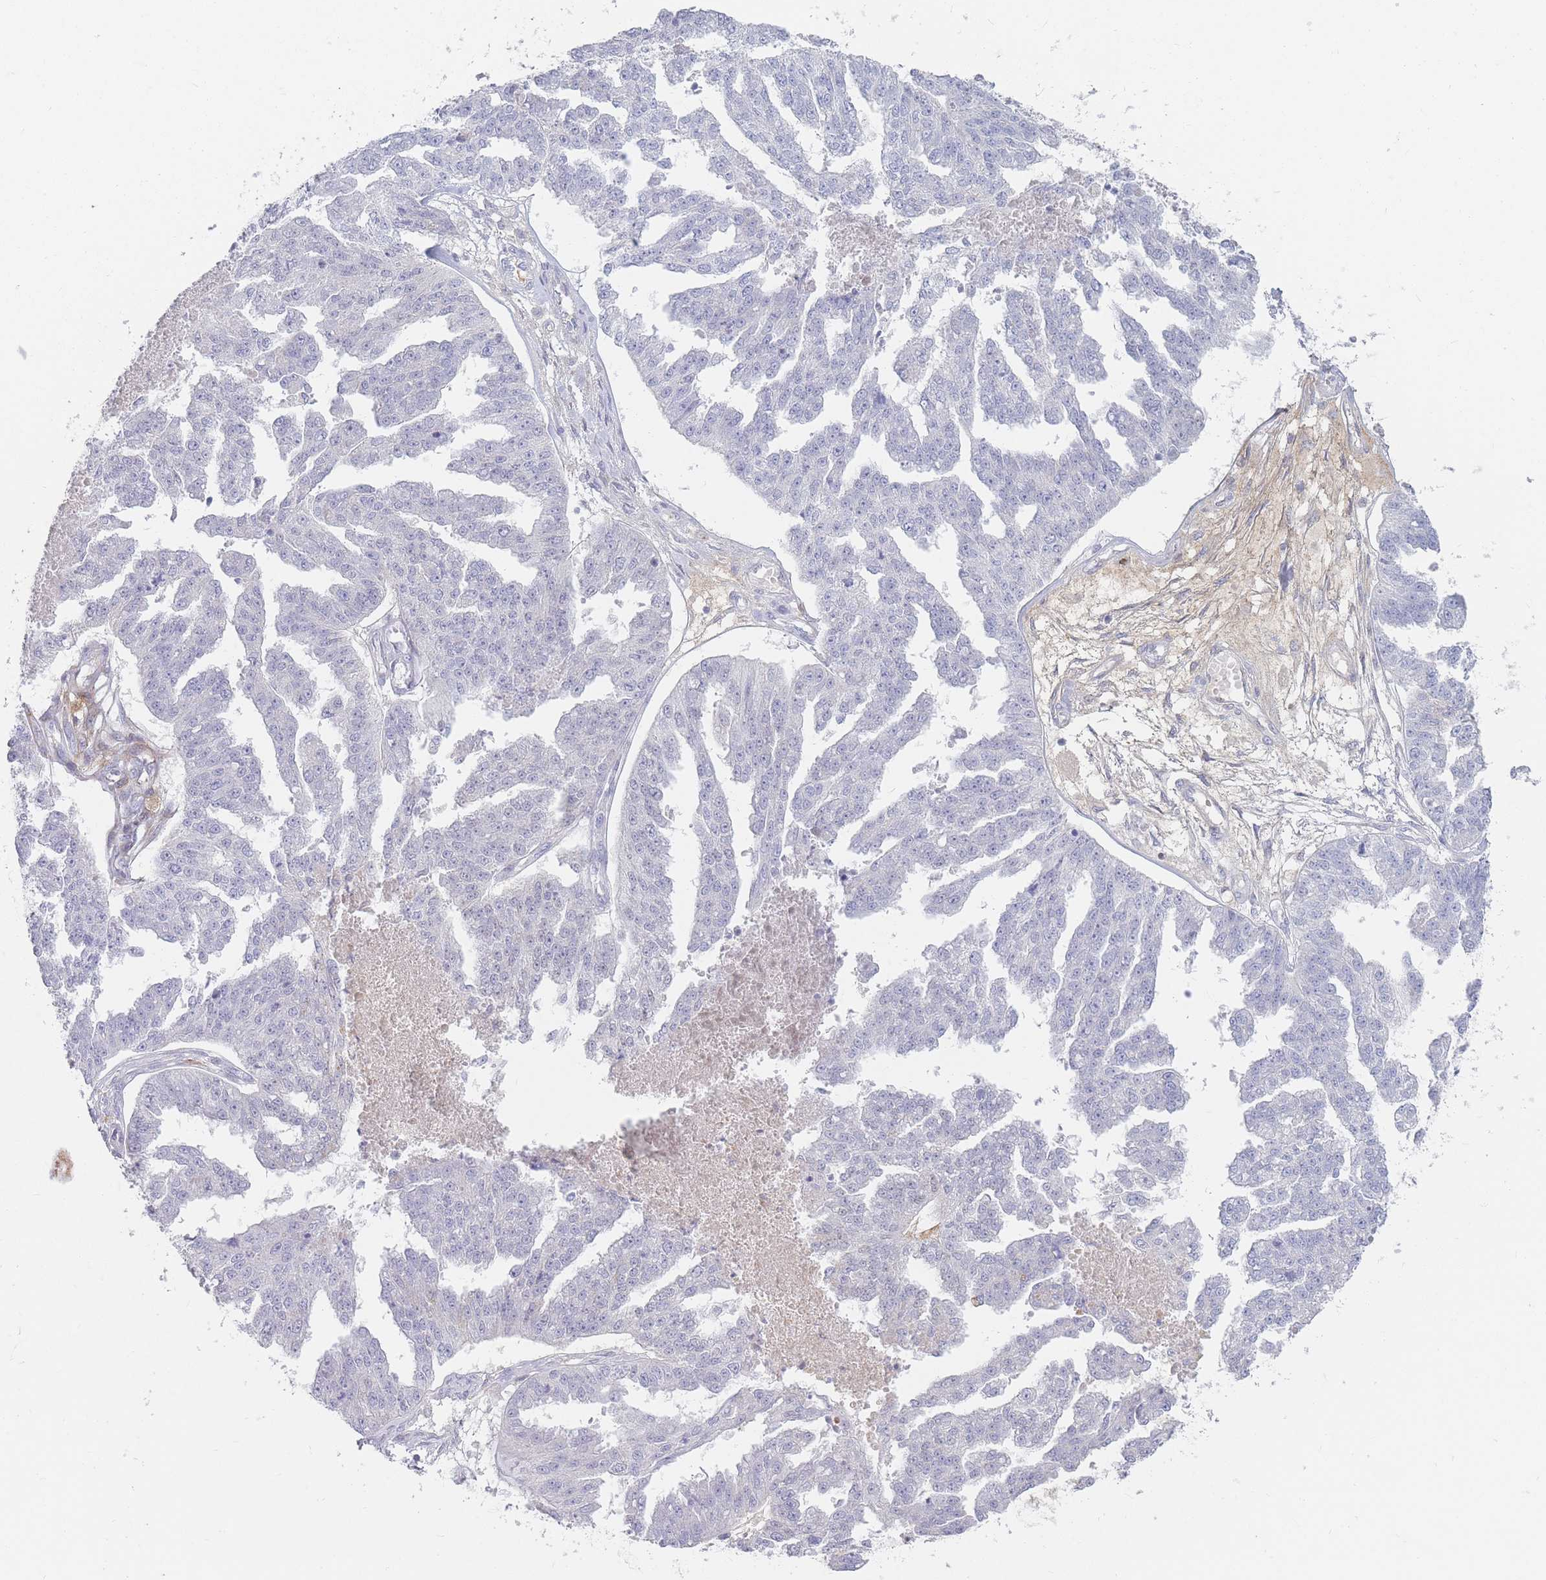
{"staining": {"intensity": "negative", "quantity": "none", "location": "none"}, "tissue": "ovarian cancer", "cell_type": "Tumor cells", "image_type": "cancer", "snomed": [{"axis": "morphology", "description": "Cystadenocarcinoma, serous, NOS"}, {"axis": "topography", "description": "Ovary"}], "caption": "Immunohistochemistry of human ovarian serous cystadenocarcinoma displays no staining in tumor cells.", "gene": "PRG4", "patient": {"sex": "female", "age": 58}}